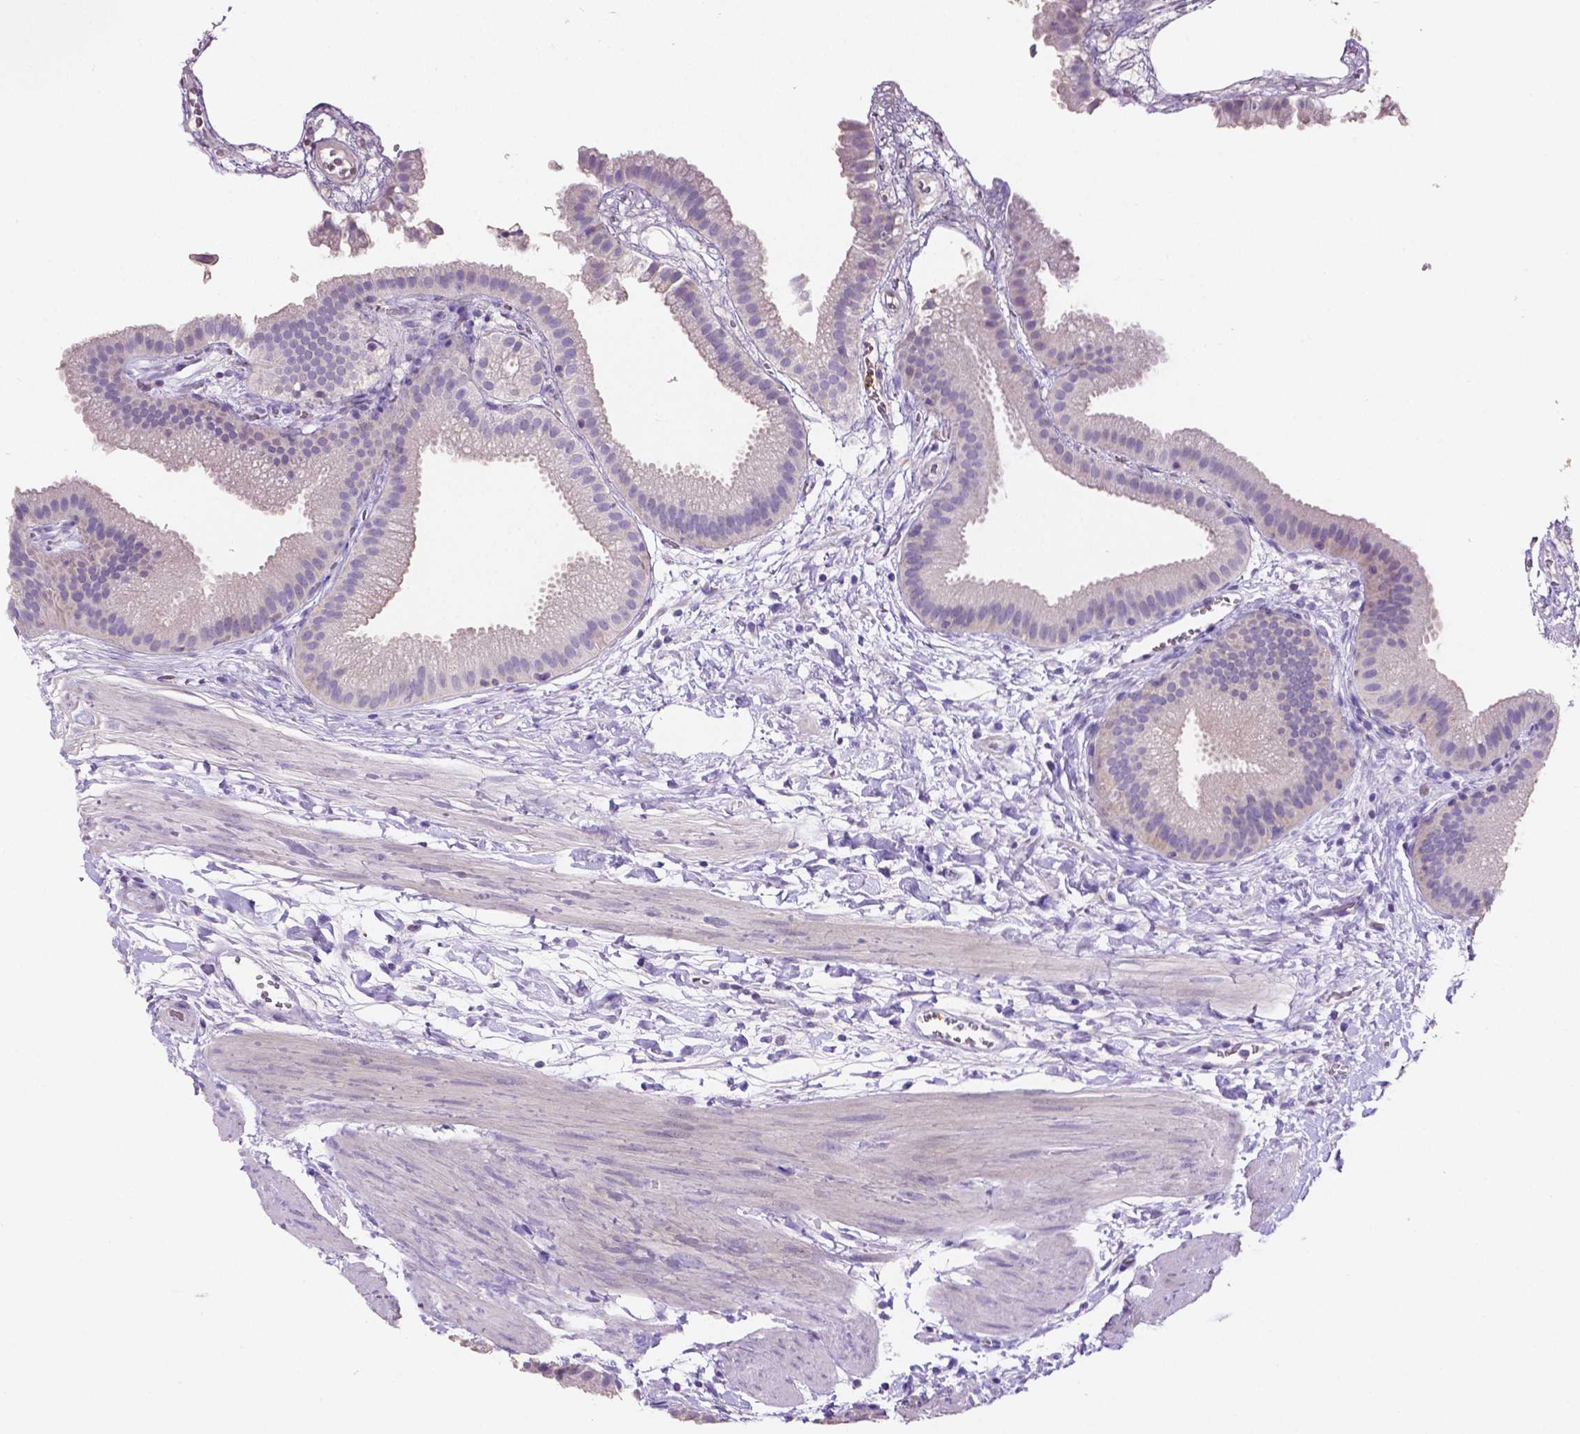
{"staining": {"intensity": "negative", "quantity": "none", "location": "none"}, "tissue": "gallbladder", "cell_type": "Glandular cells", "image_type": "normal", "snomed": [{"axis": "morphology", "description": "Normal tissue, NOS"}, {"axis": "topography", "description": "Gallbladder"}], "caption": "Glandular cells show no significant protein positivity in normal gallbladder. Brightfield microscopy of immunohistochemistry (IHC) stained with DAB (3,3'-diaminobenzidine) (brown) and hematoxylin (blue), captured at high magnification.", "gene": "MMP9", "patient": {"sex": "female", "age": 63}}